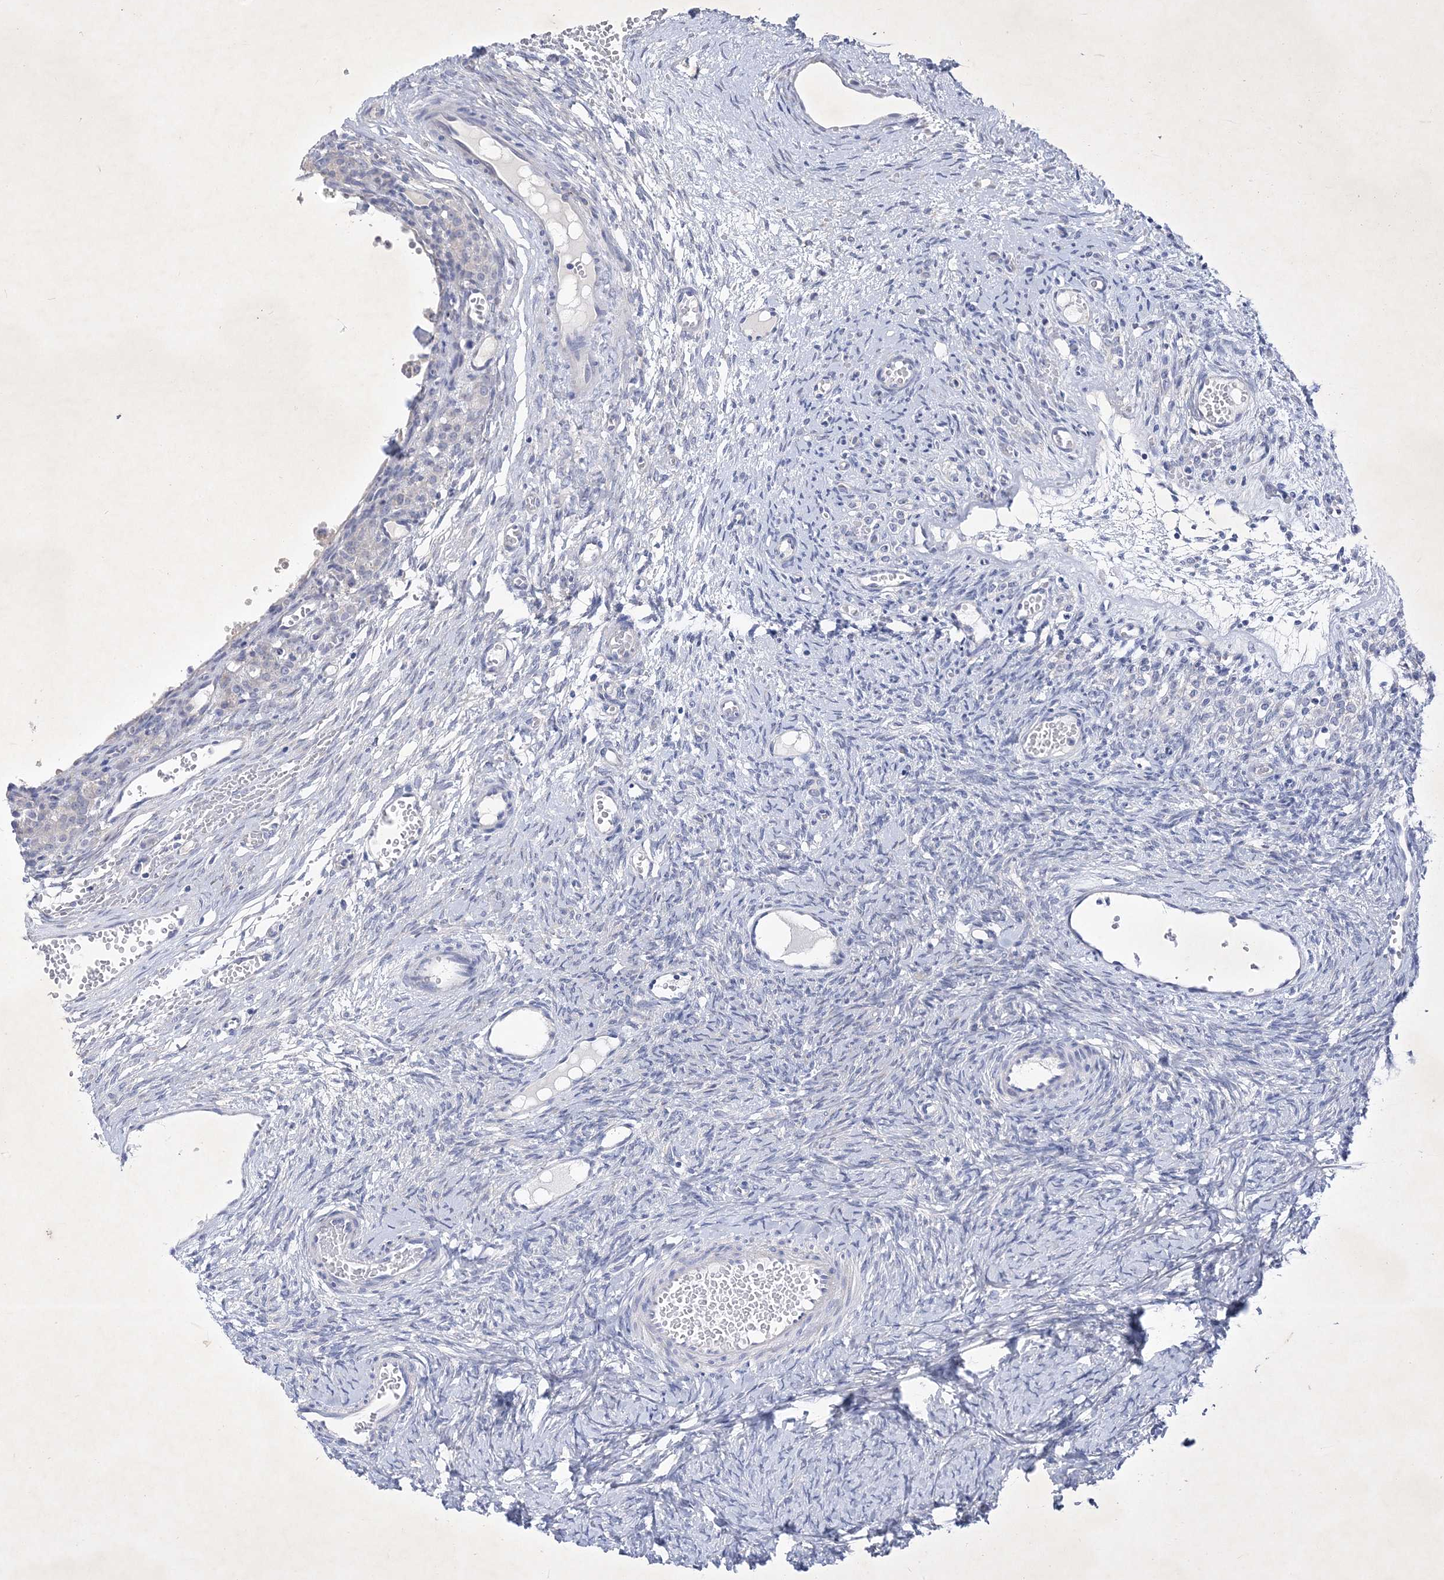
{"staining": {"intensity": "negative", "quantity": "none", "location": "none"}, "tissue": "ovary", "cell_type": "Ovarian stroma cells", "image_type": "normal", "snomed": [{"axis": "morphology", "description": "Adenocarcinoma, NOS"}, {"axis": "topography", "description": "Endometrium"}], "caption": "This is a image of immunohistochemistry (IHC) staining of unremarkable ovary, which shows no expression in ovarian stroma cells. (DAB immunohistochemistry with hematoxylin counter stain).", "gene": "GPN1", "patient": {"sex": "female", "age": 32}}